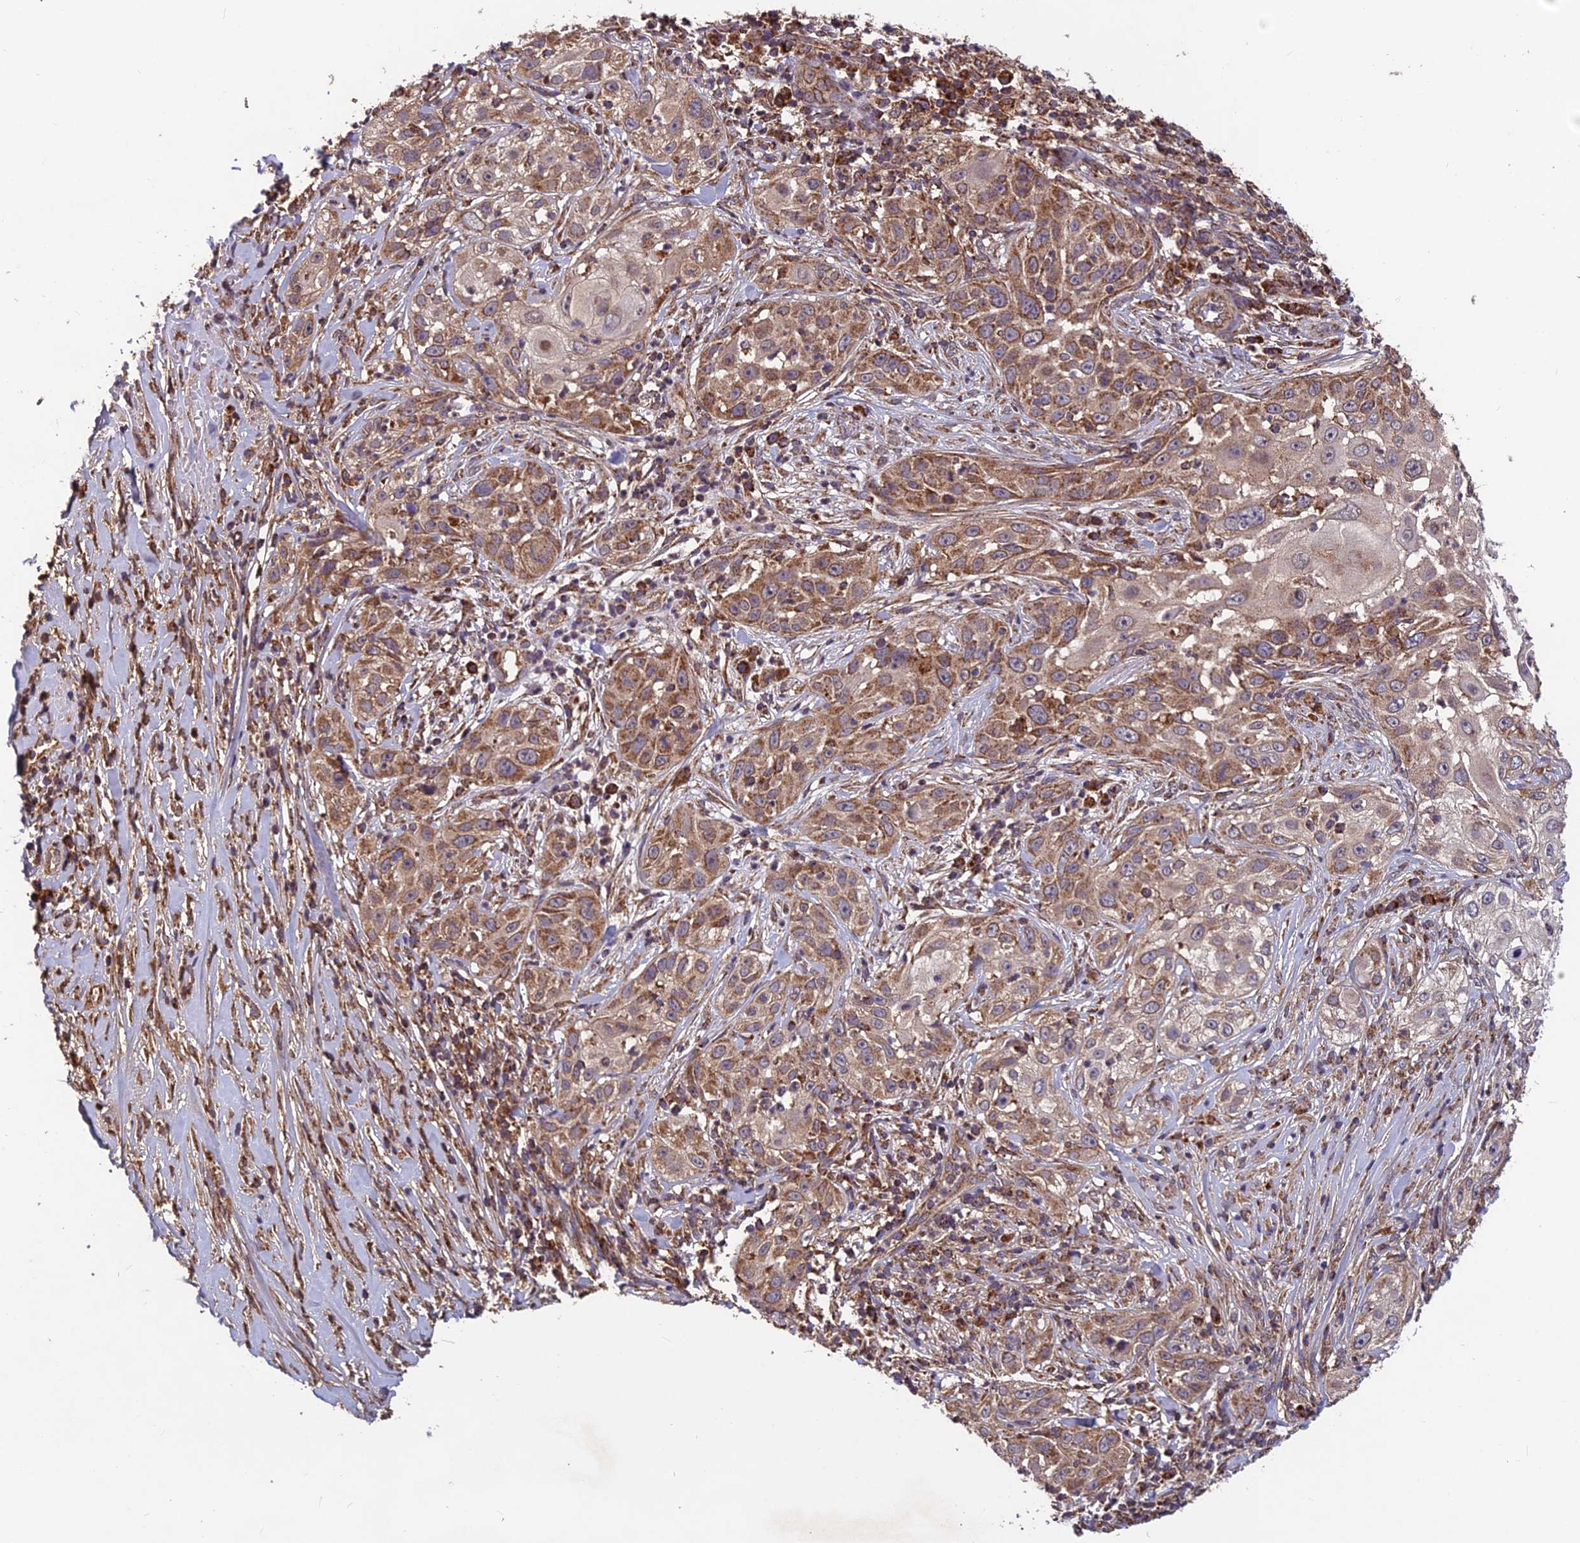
{"staining": {"intensity": "moderate", "quantity": ">75%", "location": "cytoplasmic/membranous"}, "tissue": "skin cancer", "cell_type": "Tumor cells", "image_type": "cancer", "snomed": [{"axis": "morphology", "description": "Squamous cell carcinoma, NOS"}, {"axis": "topography", "description": "Skin"}], "caption": "Protein staining exhibits moderate cytoplasmic/membranous expression in approximately >75% of tumor cells in skin cancer.", "gene": "CCDC15", "patient": {"sex": "female", "age": 44}}